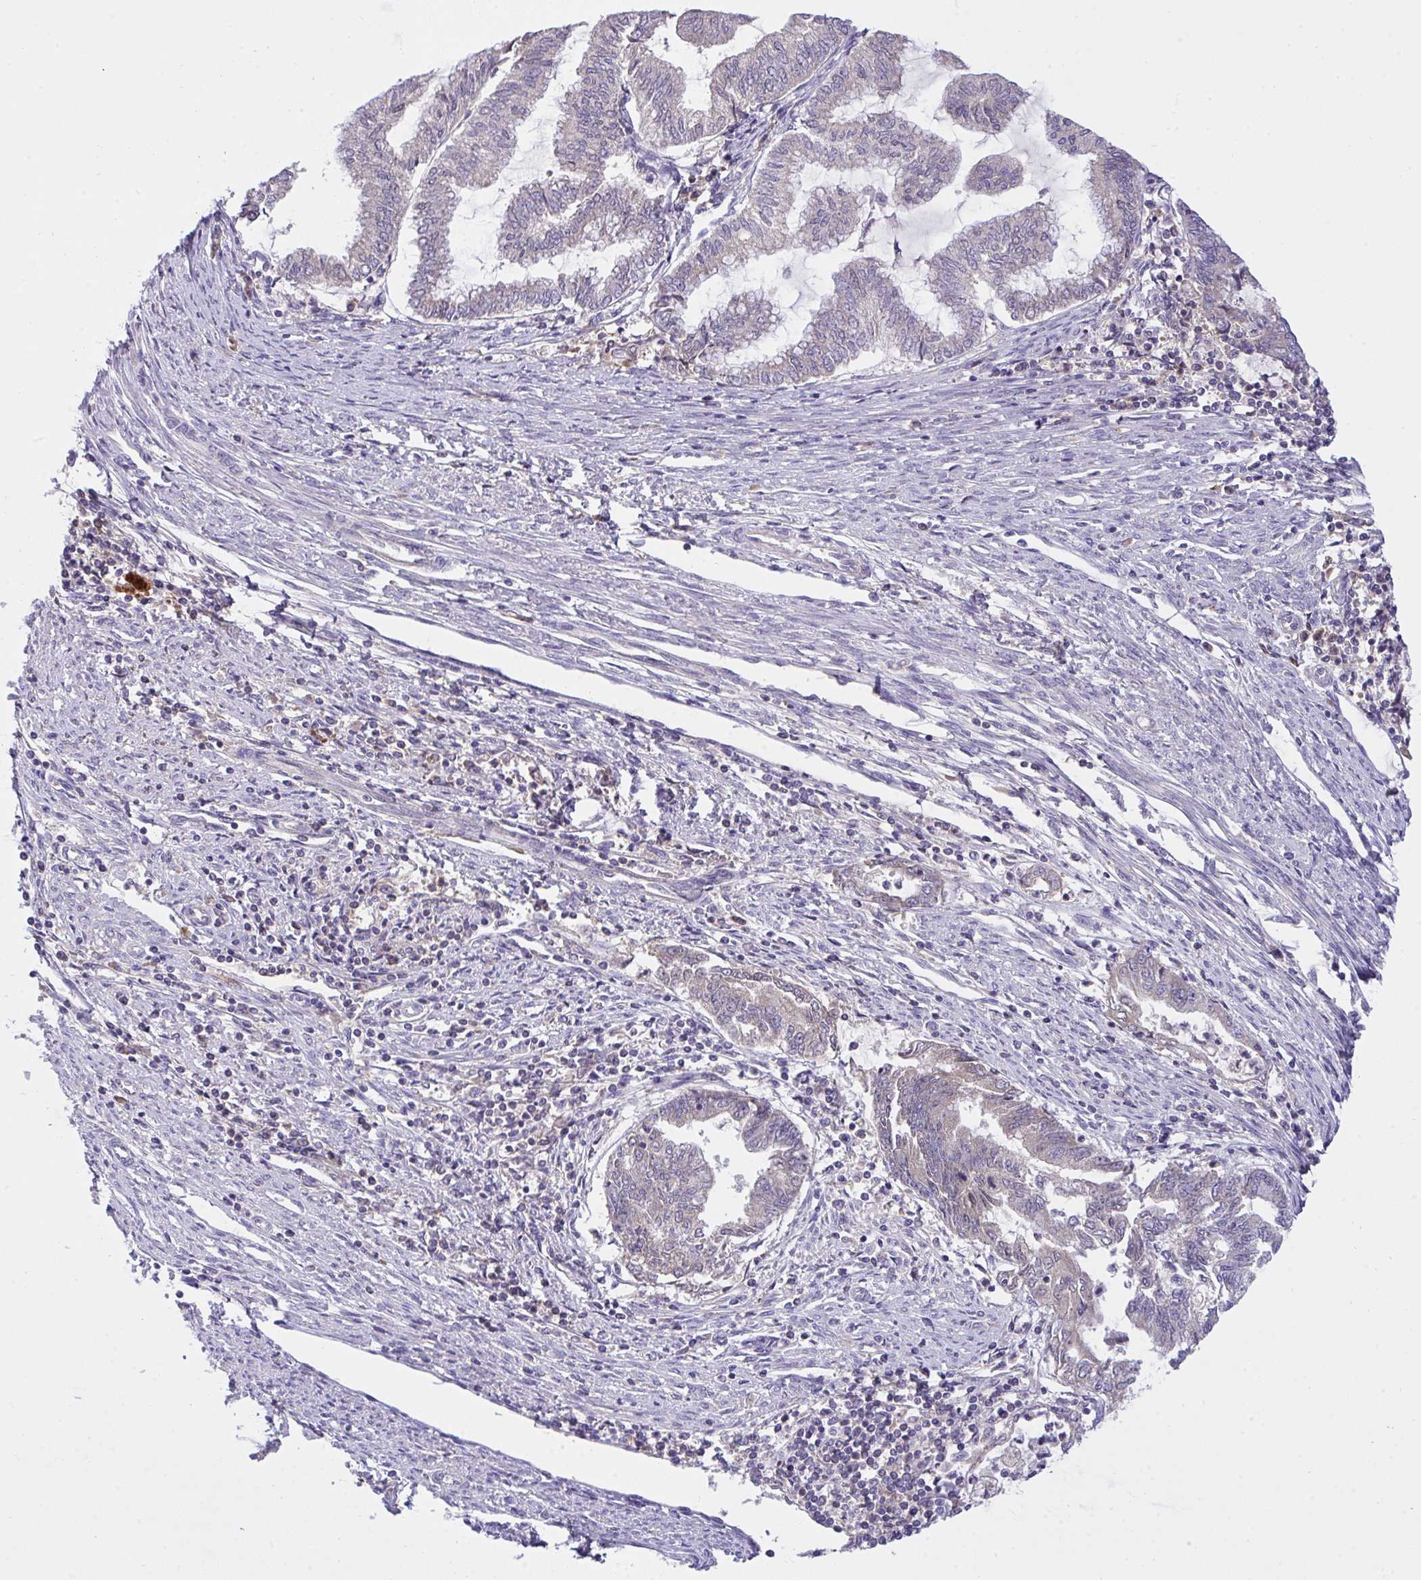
{"staining": {"intensity": "negative", "quantity": "none", "location": "none"}, "tissue": "endometrial cancer", "cell_type": "Tumor cells", "image_type": "cancer", "snomed": [{"axis": "morphology", "description": "Adenocarcinoma, NOS"}, {"axis": "topography", "description": "Endometrium"}], "caption": "Tumor cells show no significant protein staining in endometrial adenocarcinoma. Nuclei are stained in blue.", "gene": "ZNF581", "patient": {"sex": "female", "age": 79}}